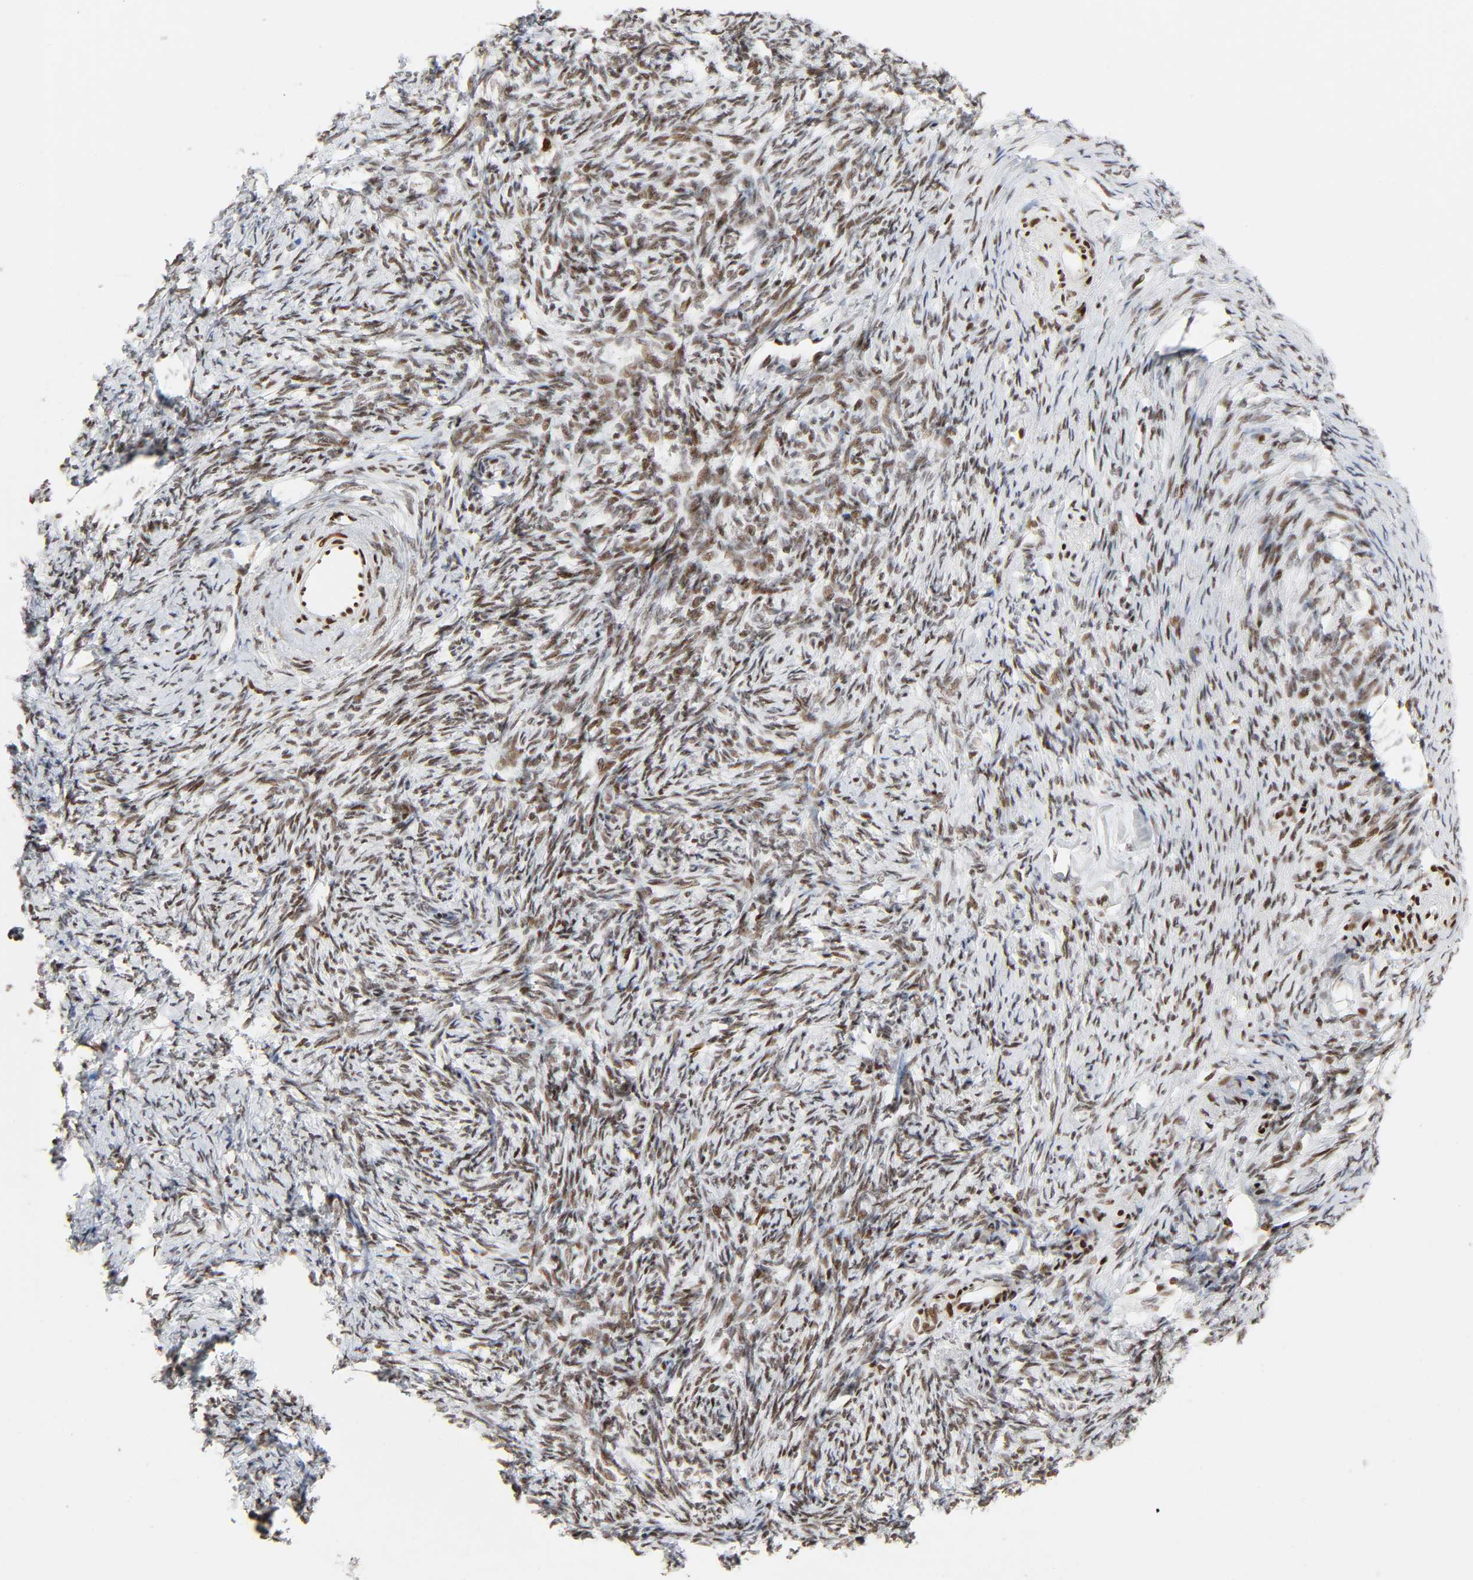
{"staining": {"intensity": "moderate", "quantity": "25%-75%", "location": "nuclear"}, "tissue": "ovarian cancer", "cell_type": "Tumor cells", "image_type": "cancer", "snomed": [{"axis": "morphology", "description": "Normal tissue, NOS"}, {"axis": "morphology", "description": "Cystadenocarcinoma, serous, NOS"}, {"axis": "topography", "description": "Ovary"}], "caption": "Immunohistochemical staining of serous cystadenocarcinoma (ovarian) exhibits medium levels of moderate nuclear protein expression in about 25%-75% of tumor cells.", "gene": "WAS", "patient": {"sex": "female", "age": 62}}